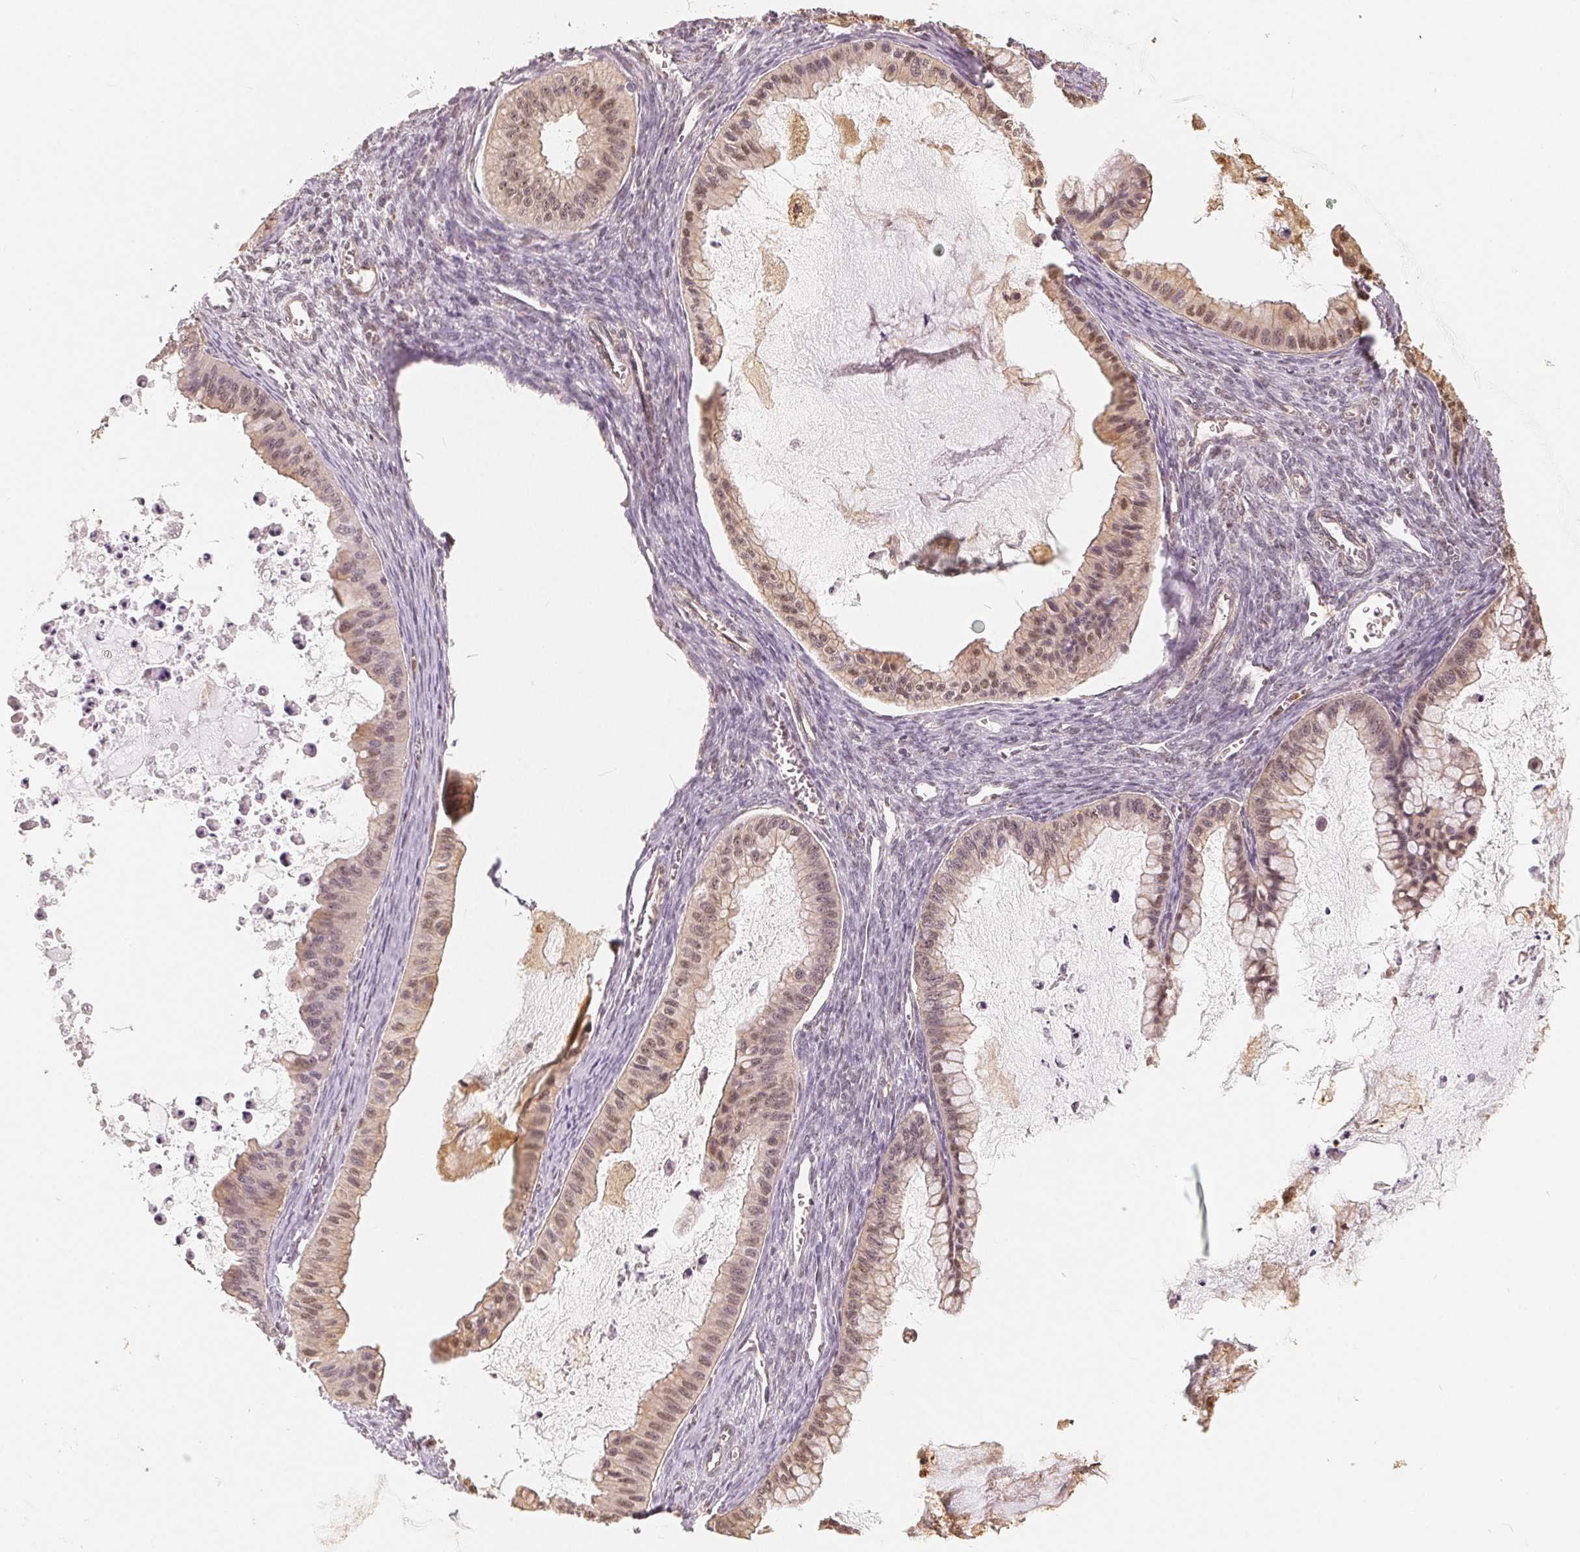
{"staining": {"intensity": "weak", "quantity": ">75%", "location": "cytoplasmic/membranous,nuclear"}, "tissue": "ovarian cancer", "cell_type": "Tumor cells", "image_type": "cancer", "snomed": [{"axis": "morphology", "description": "Cystadenocarcinoma, mucinous, NOS"}, {"axis": "topography", "description": "Ovary"}], "caption": "A high-resolution image shows immunohistochemistry staining of mucinous cystadenocarcinoma (ovarian), which reveals weak cytoplasmic/membranous and nuclear expression in approximately >75% of tumor cells. The protein is stained brown, and the nuclei are stained in blue (DAB IHC with brightfield microscopy, high magnification).", "gene": "GUSB", "patient": {"sex": "female", "age": 72}}